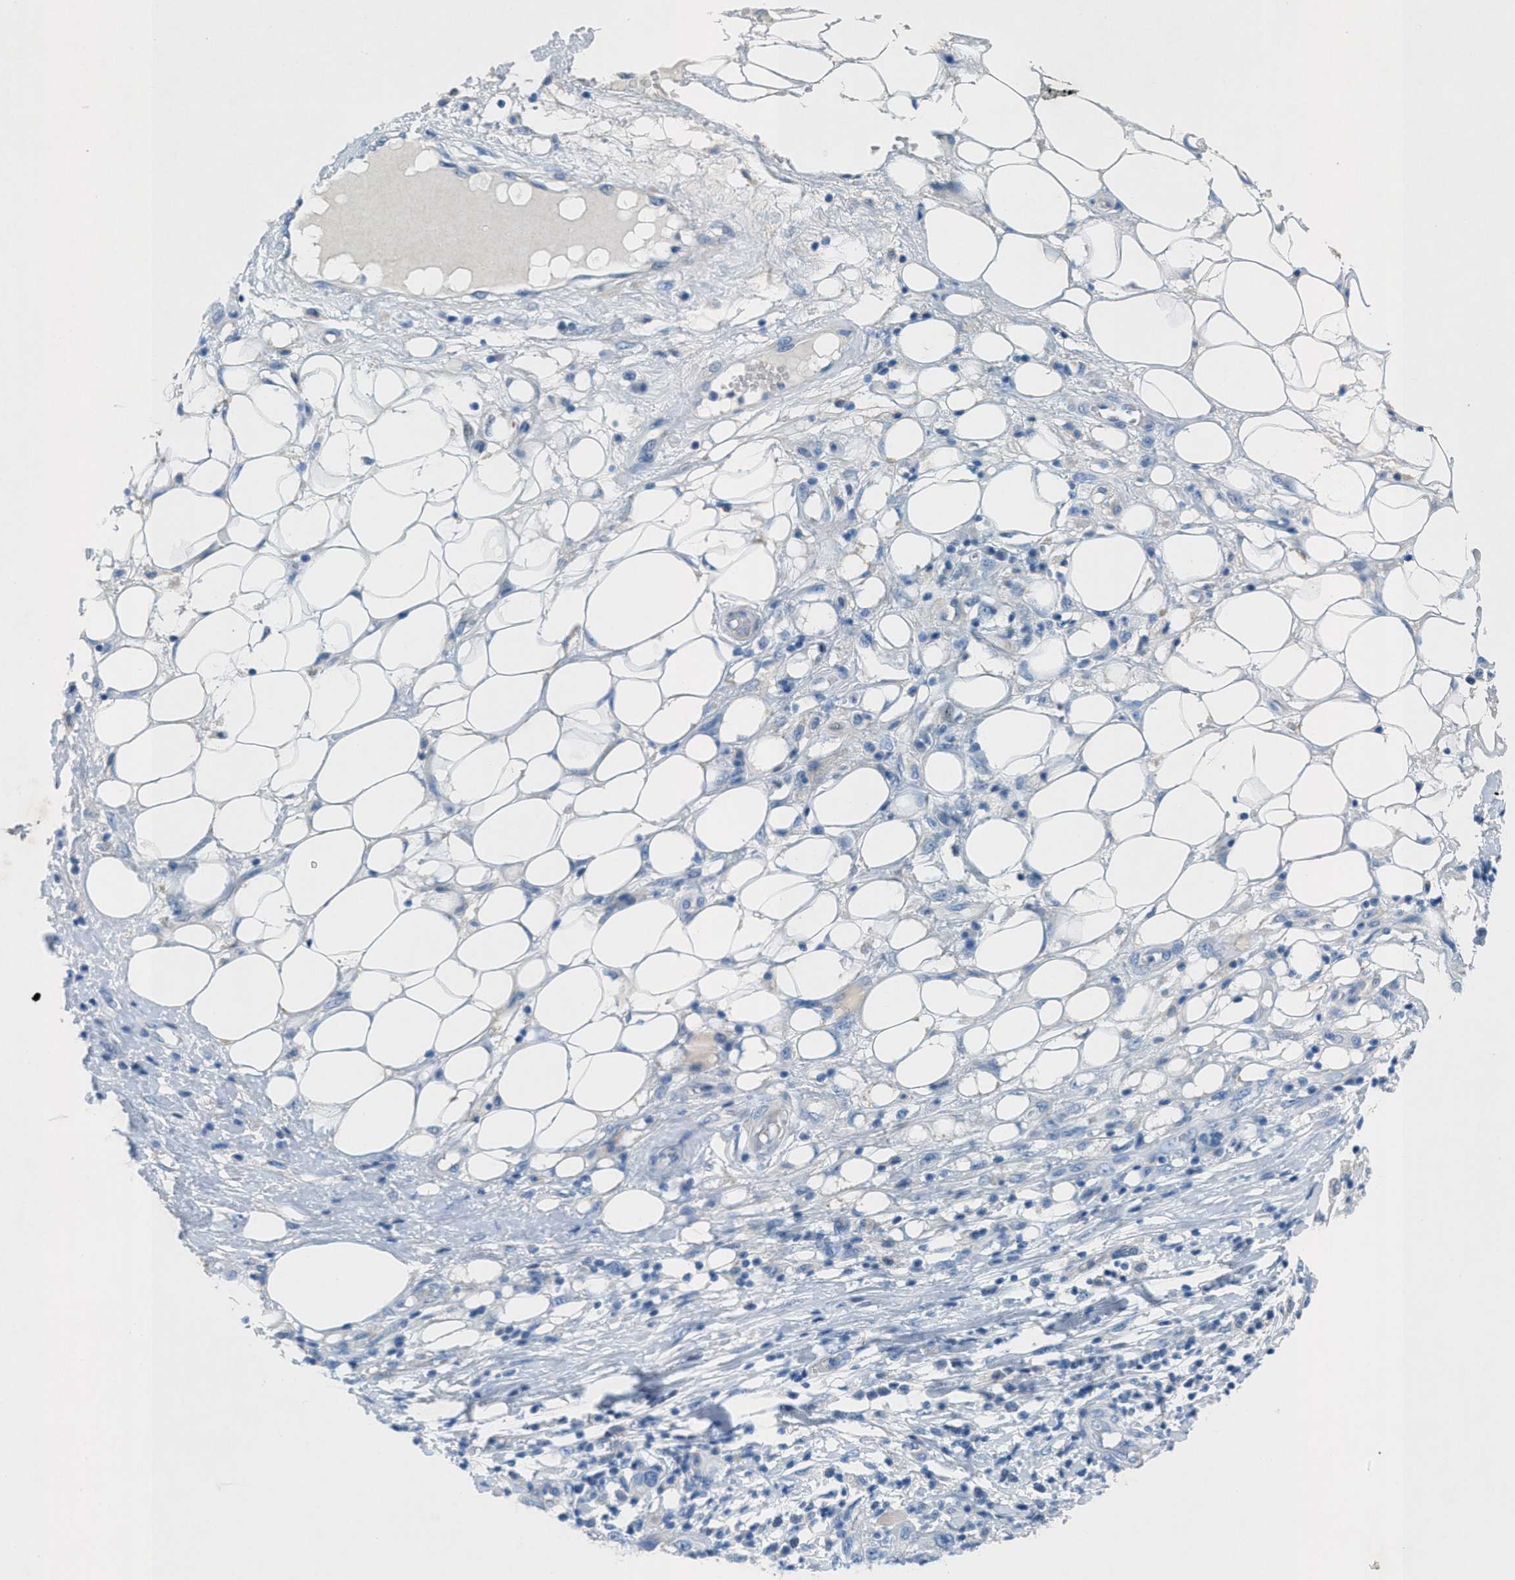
{"staining": {"intensity": "negative", "quantity": "none", "location": "none"}, "tissue": "skin cancer", "cell_type": "Tumor cells", "image_type": "cancer", "snomed": [{"axis": "morphology", "description": "Squamous cell carcinoma, NOS"}, {"axis": "topography", "description": "Skin"}], "caption": "Tumor cells are negative for protein expression in human squamous cell carcinoma (skin). (Immunohistochemistry, brightfield microscopy, high magnification).", "gene": "GALNT17", "patient": {"sex": "female", "age": 88}}